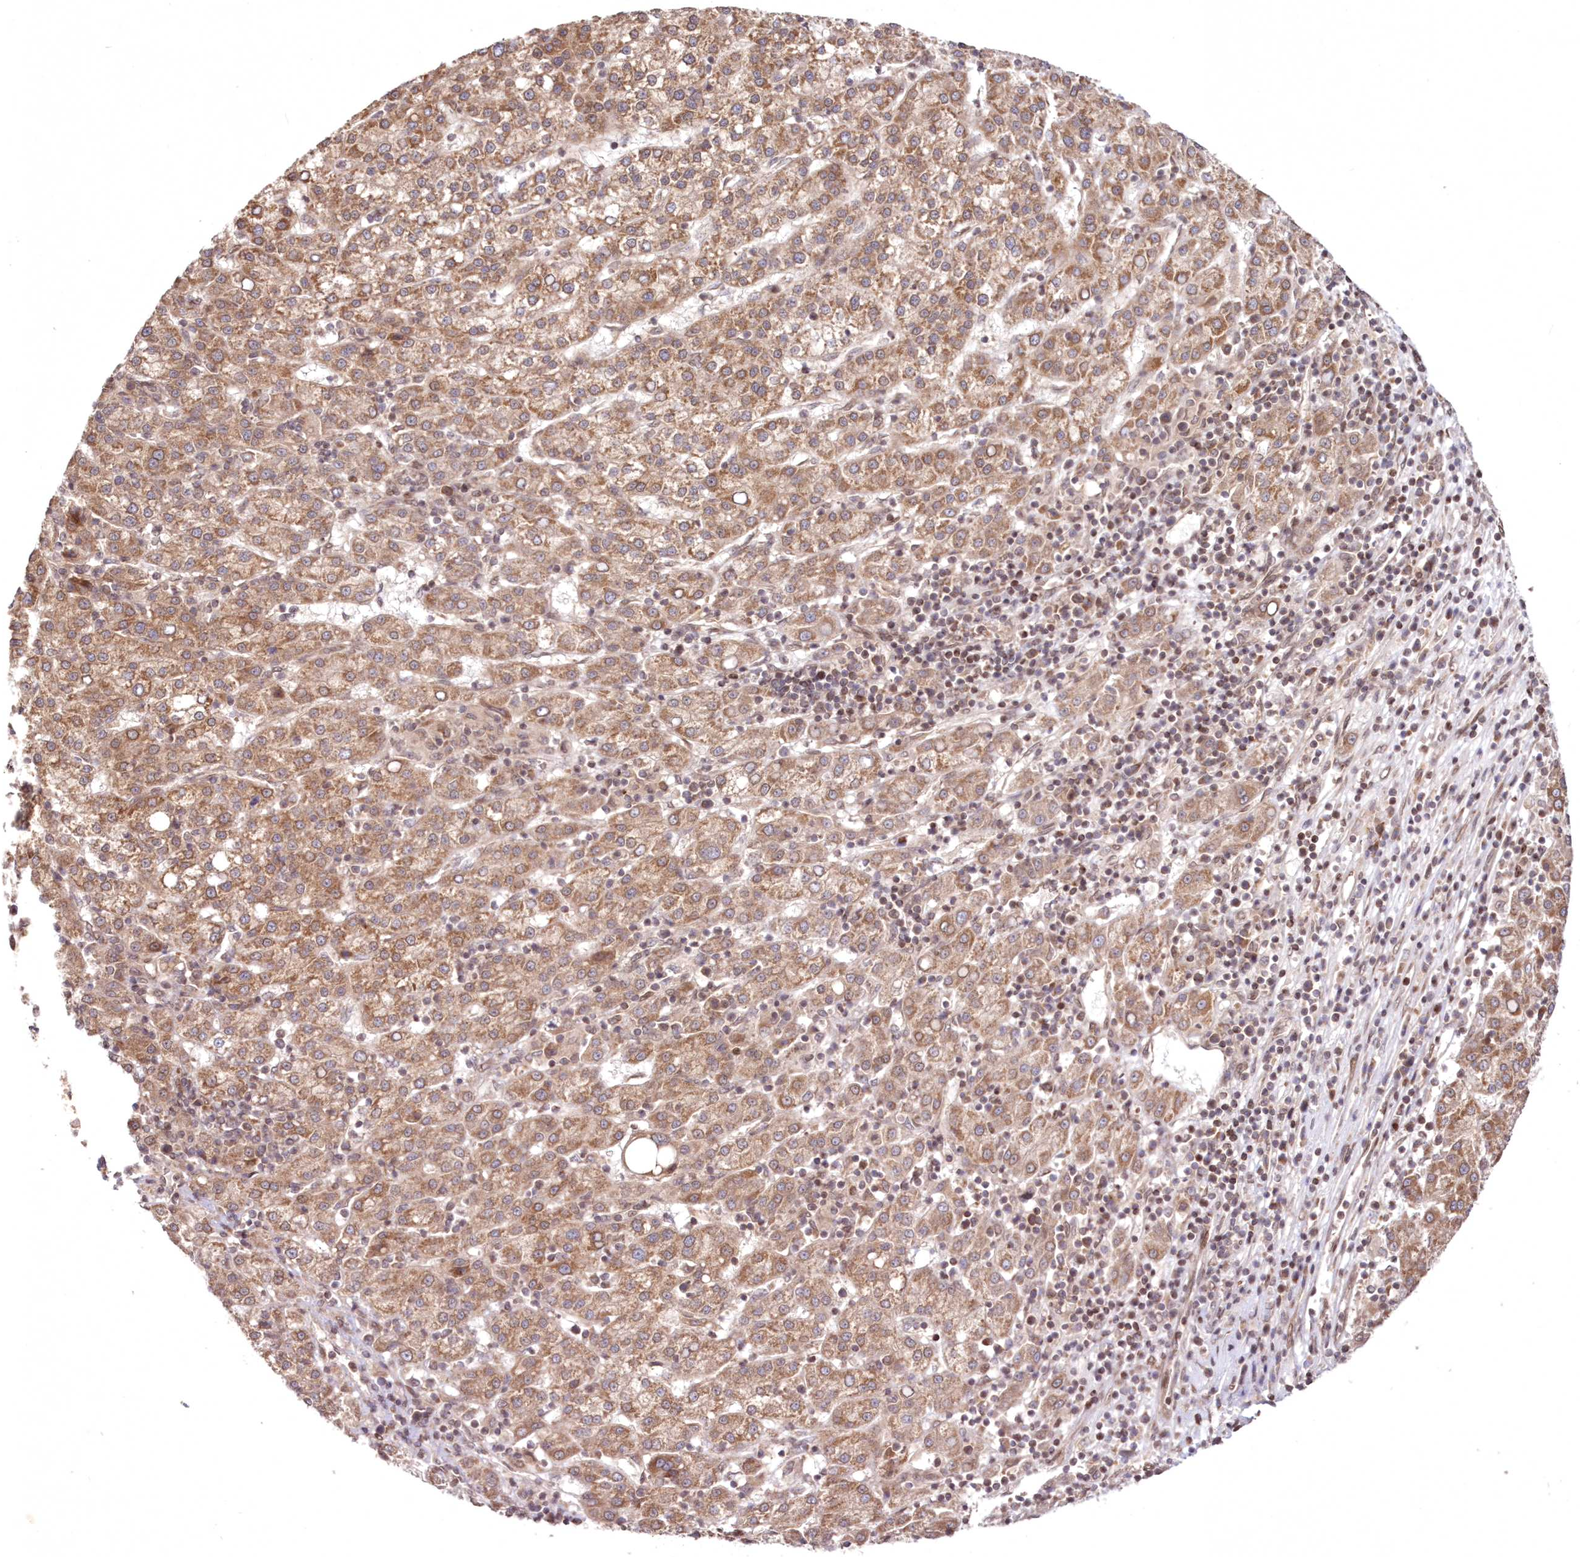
{"staining": {"intensity": "moderate", "quantity": ">75%", "location": "cytoplasmic/membranous"}, "tissue": "liver cancer", "cell_type": "Tumor cells", "image_type": "cancer", "snomed": [{"axis": "morphology", "description": "Carcinoma, Hepatocellular, NOS"}, {"axis": "topography", "description": "Liver"}], "caption": "Immunohistochemical staining of human liver cancer (hepatocellular carcinoma) shows medium levels of moderate cytoplasmic/membranous staining in about >75% of tumor cells.", "gene": "DNAJC27", "patient": {"sex": "female", "age": 58}}